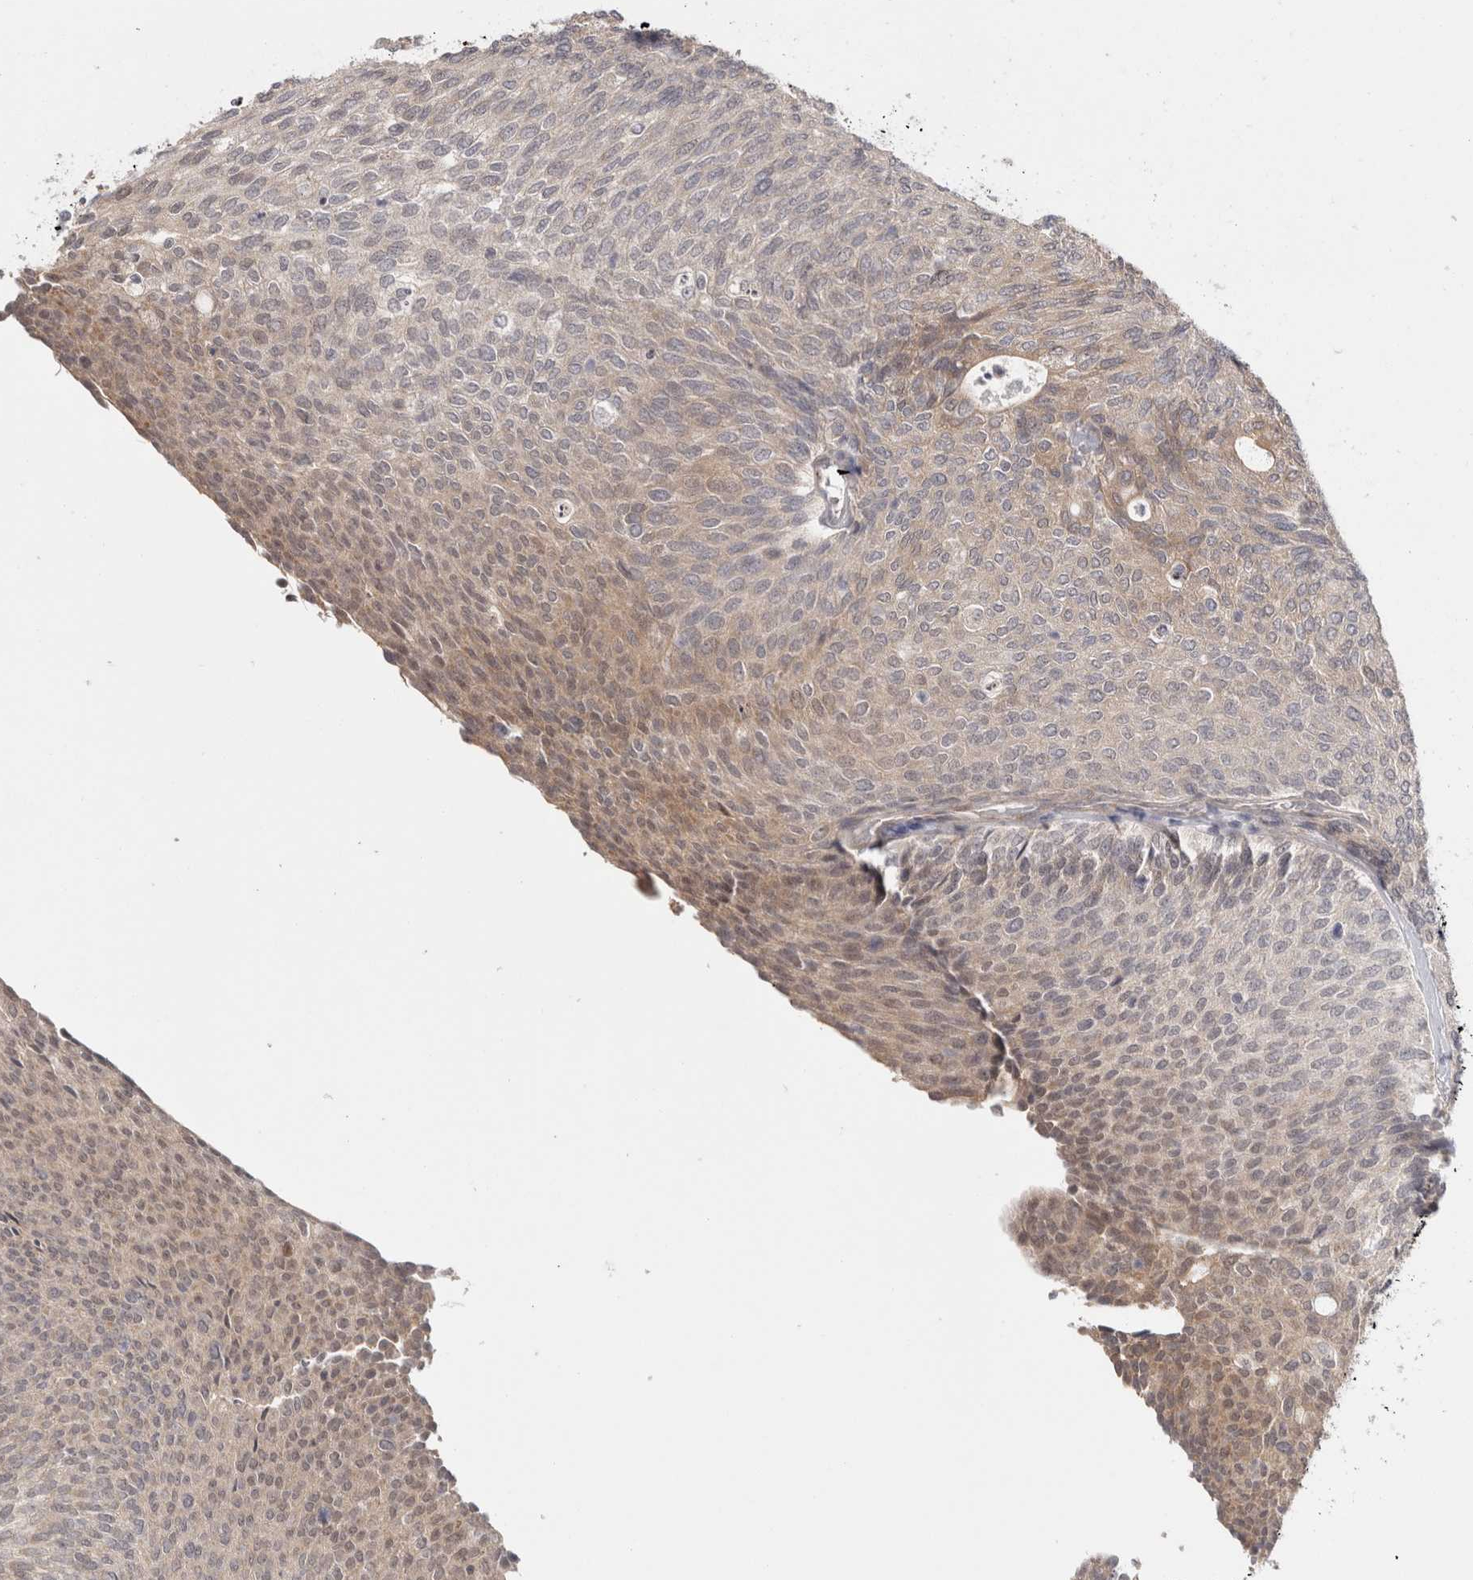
{"staining": {"intensity": "weak", "quantity": "<25%", "location": "cytoplasmic/membranous"}, "tissue": "urothelial cancer", "cell_type": "Tumor cells", "image_type": "cancer", "snomed": [{"axis": "morphology", "description": "Urothelial carcinoma, Low grade"}, {"axis": "topography", "description": "Urinary bladder"}], "caption": "The histopathology image demonstrates no staining of tumor cells in urothelial carcinoma (low-grade).", "gene": "ZNF318", "patient": {"sex": "female", "age": 79}}